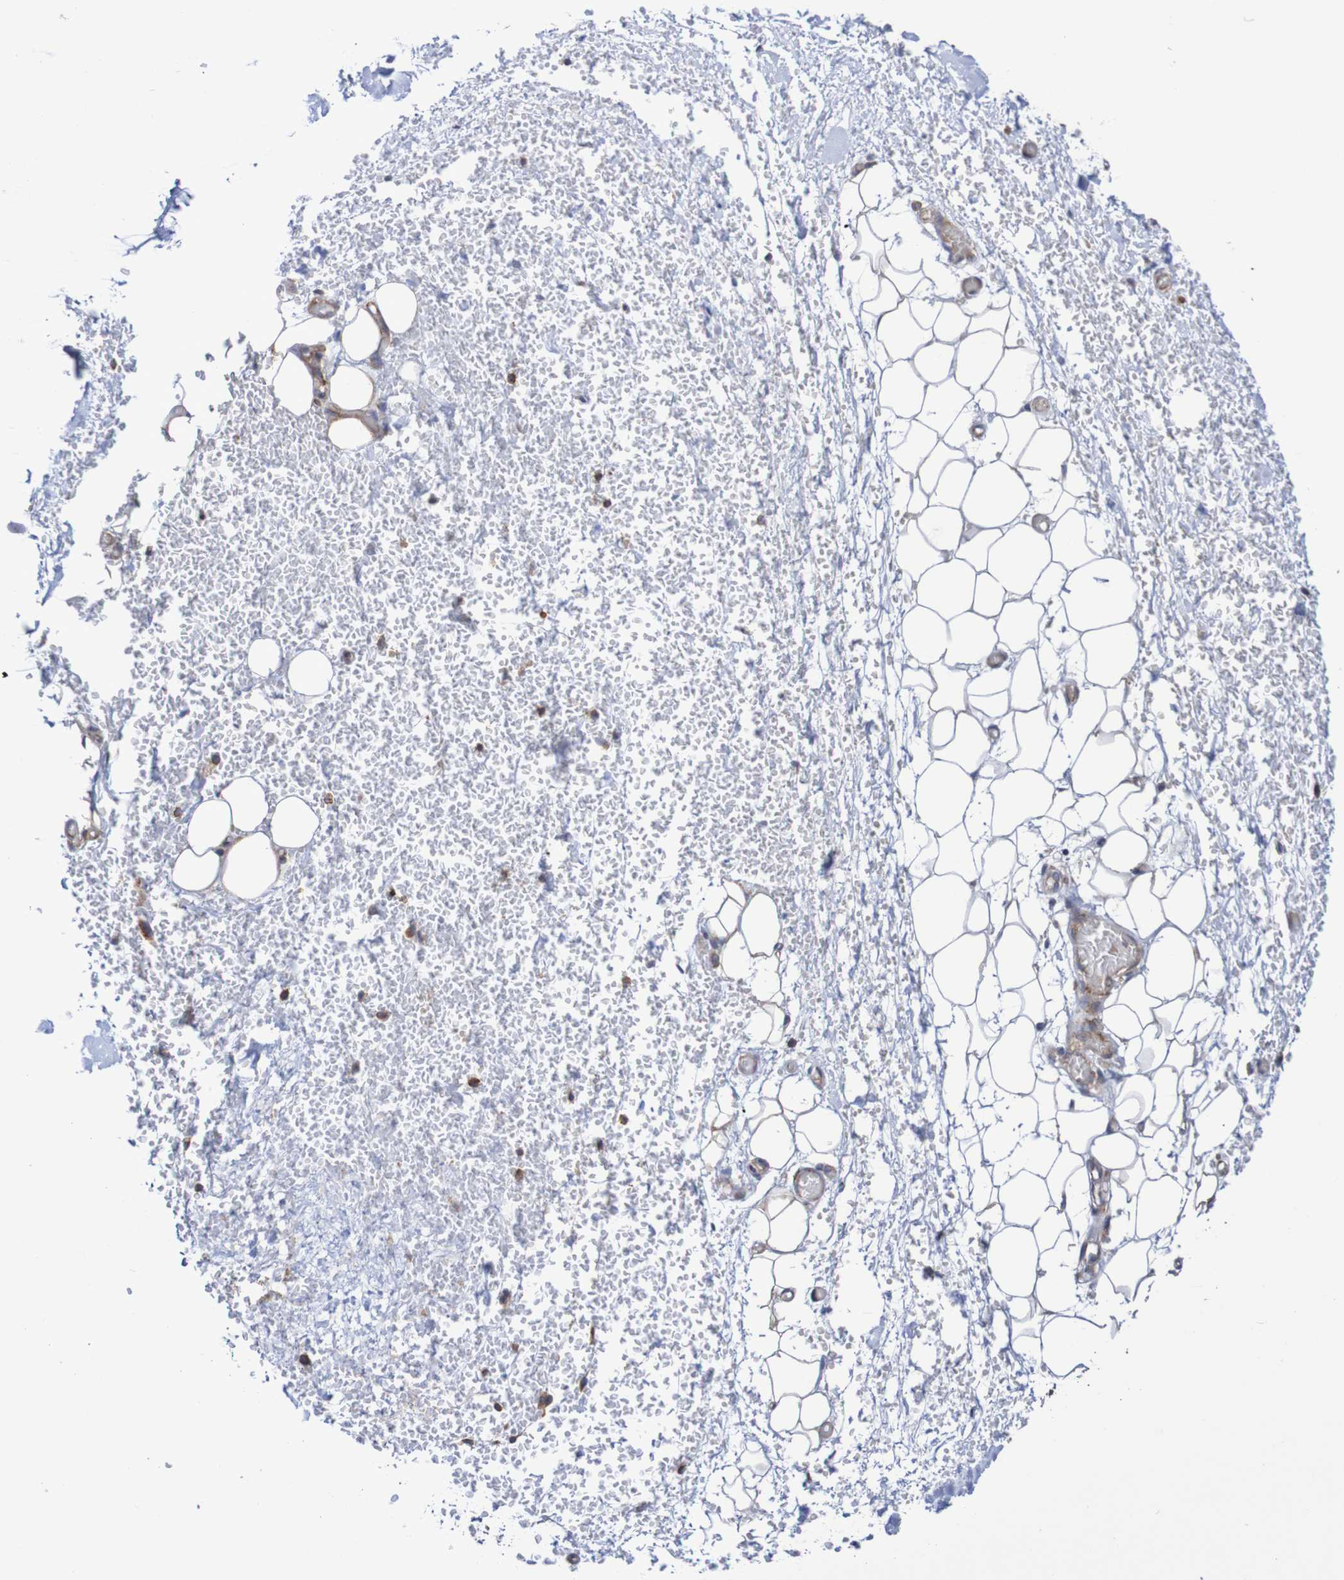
{"staining": {"intensity": "weak", "quantity": ">75%", "location": "cytoplasmic/membranous"}, "tissue": "adipose tissue", "cell_type": "Adipocytes", "image_type": "normal", "snomed": [{"axis": "morphology", "description": "Normal tissue, NOS"}, {"axis": "morphology", "description": "Adenocarcinoma, NOS"}, {"axis": "topography", "description": "Esophagus"}], "caption": "IHC staining of benign adipose tissue, which demonstrates low levels of weak cytoplasmic/membranous expression in about >75% of adipocytes indicating weak cytoplasmic/membranous protein expression. The staining was performed using DAB (3,3'-diaminobenzidine) (brown) for protein detection and nuclei were counterstained in hematoxylin (blue).", "gene": "FXR2", "patient": {"sex": "male", "age": 62}}